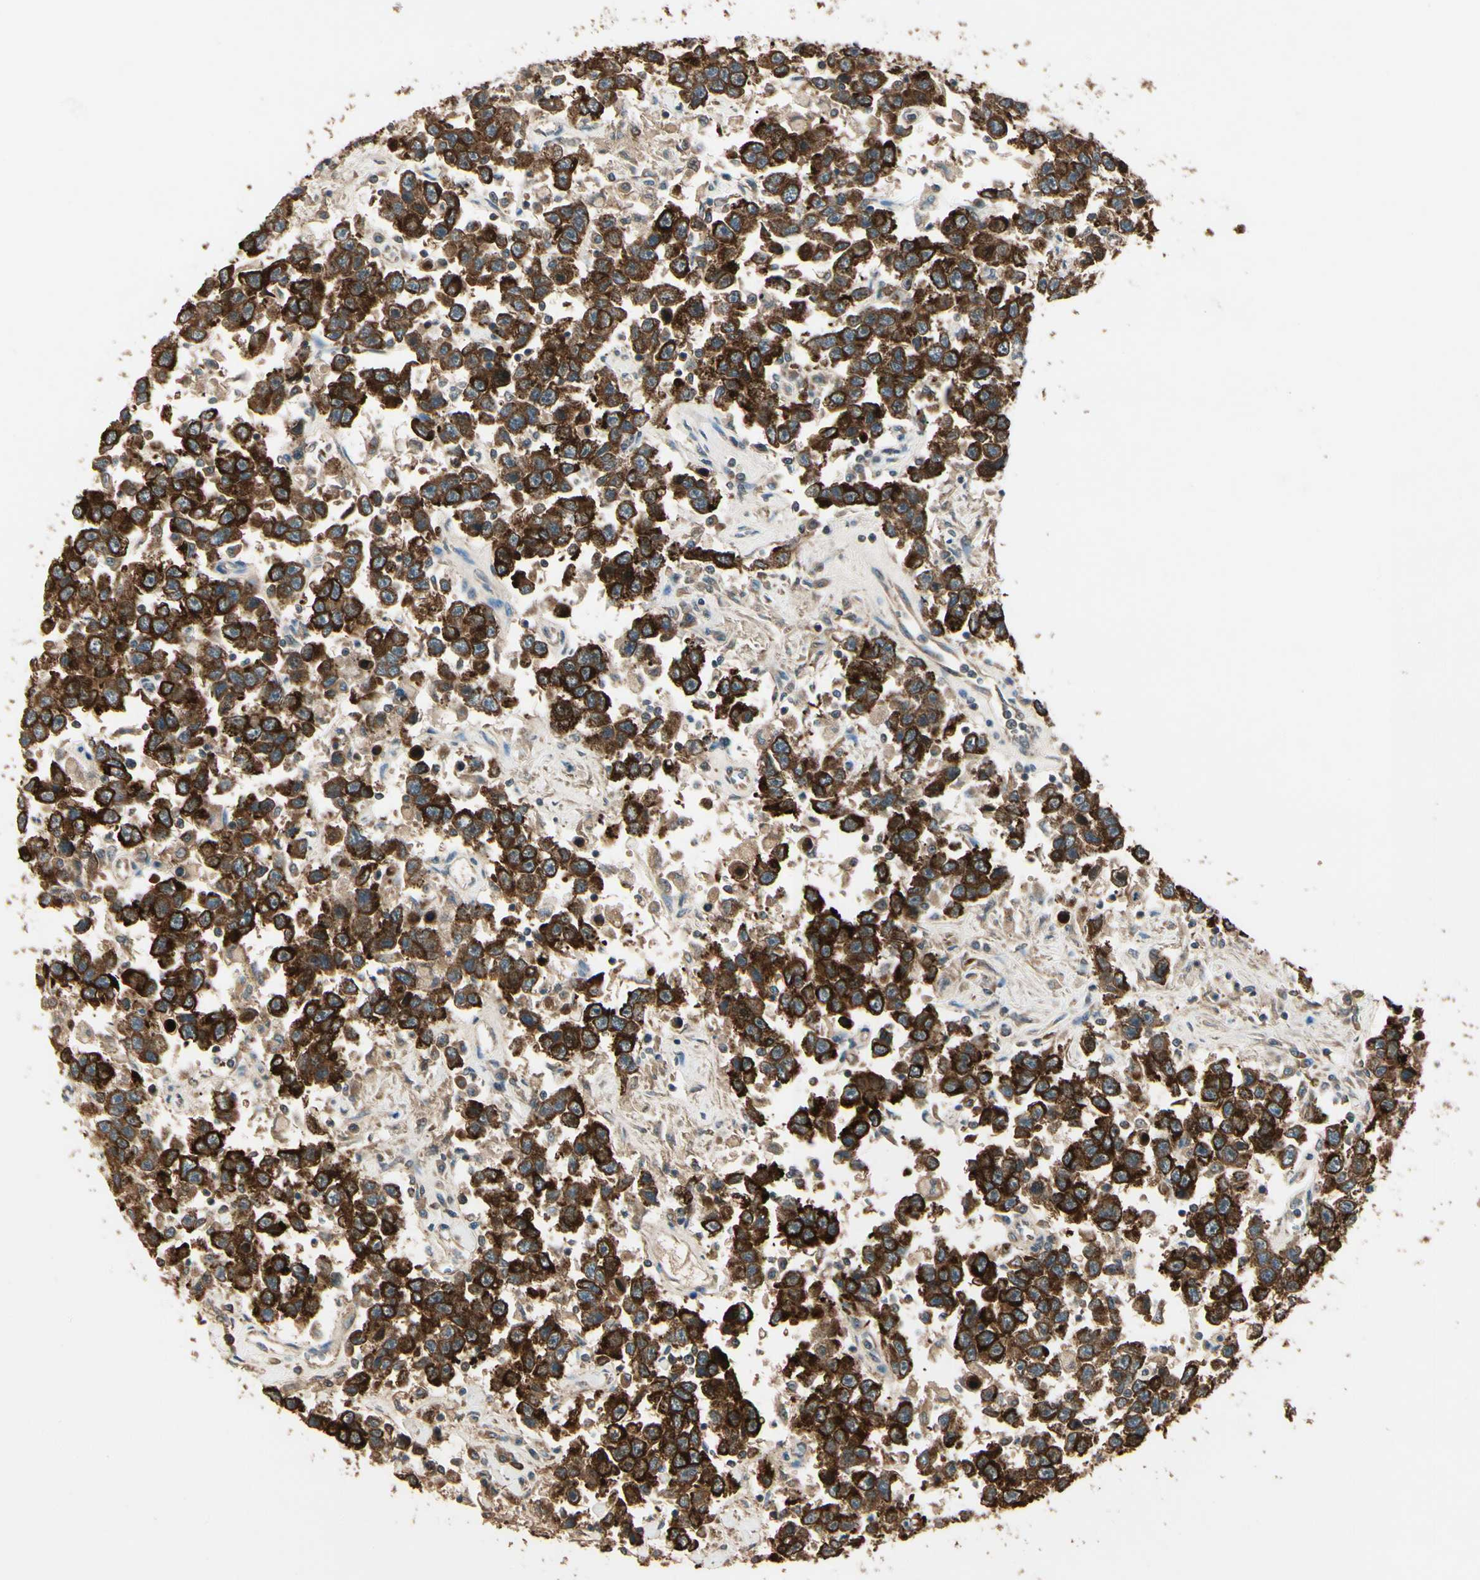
{"staining": {"intensity": "strong", "quantity": ">75%", "location": "cytoplasmic/membranous"}, "tissue": "testis cancer", "cell_type": "Tumor cells", "image_type": "cancer", "snomed": [{"axis": "morphology", "description": "Seminoma, NOS"}, {"axis": "topography", "description": "Testis"}], "caption": "Immunohistochemical staining of human testis cancer (seminoma) reveals high levels of strong cytoplasmic/membranous protein staining in approximately >75% of tumor cells. (Brightfield microscopy of DAB IHC at high magnification).", "gene": "CCT7", "patient": {"sex": "male", "age": 41}}